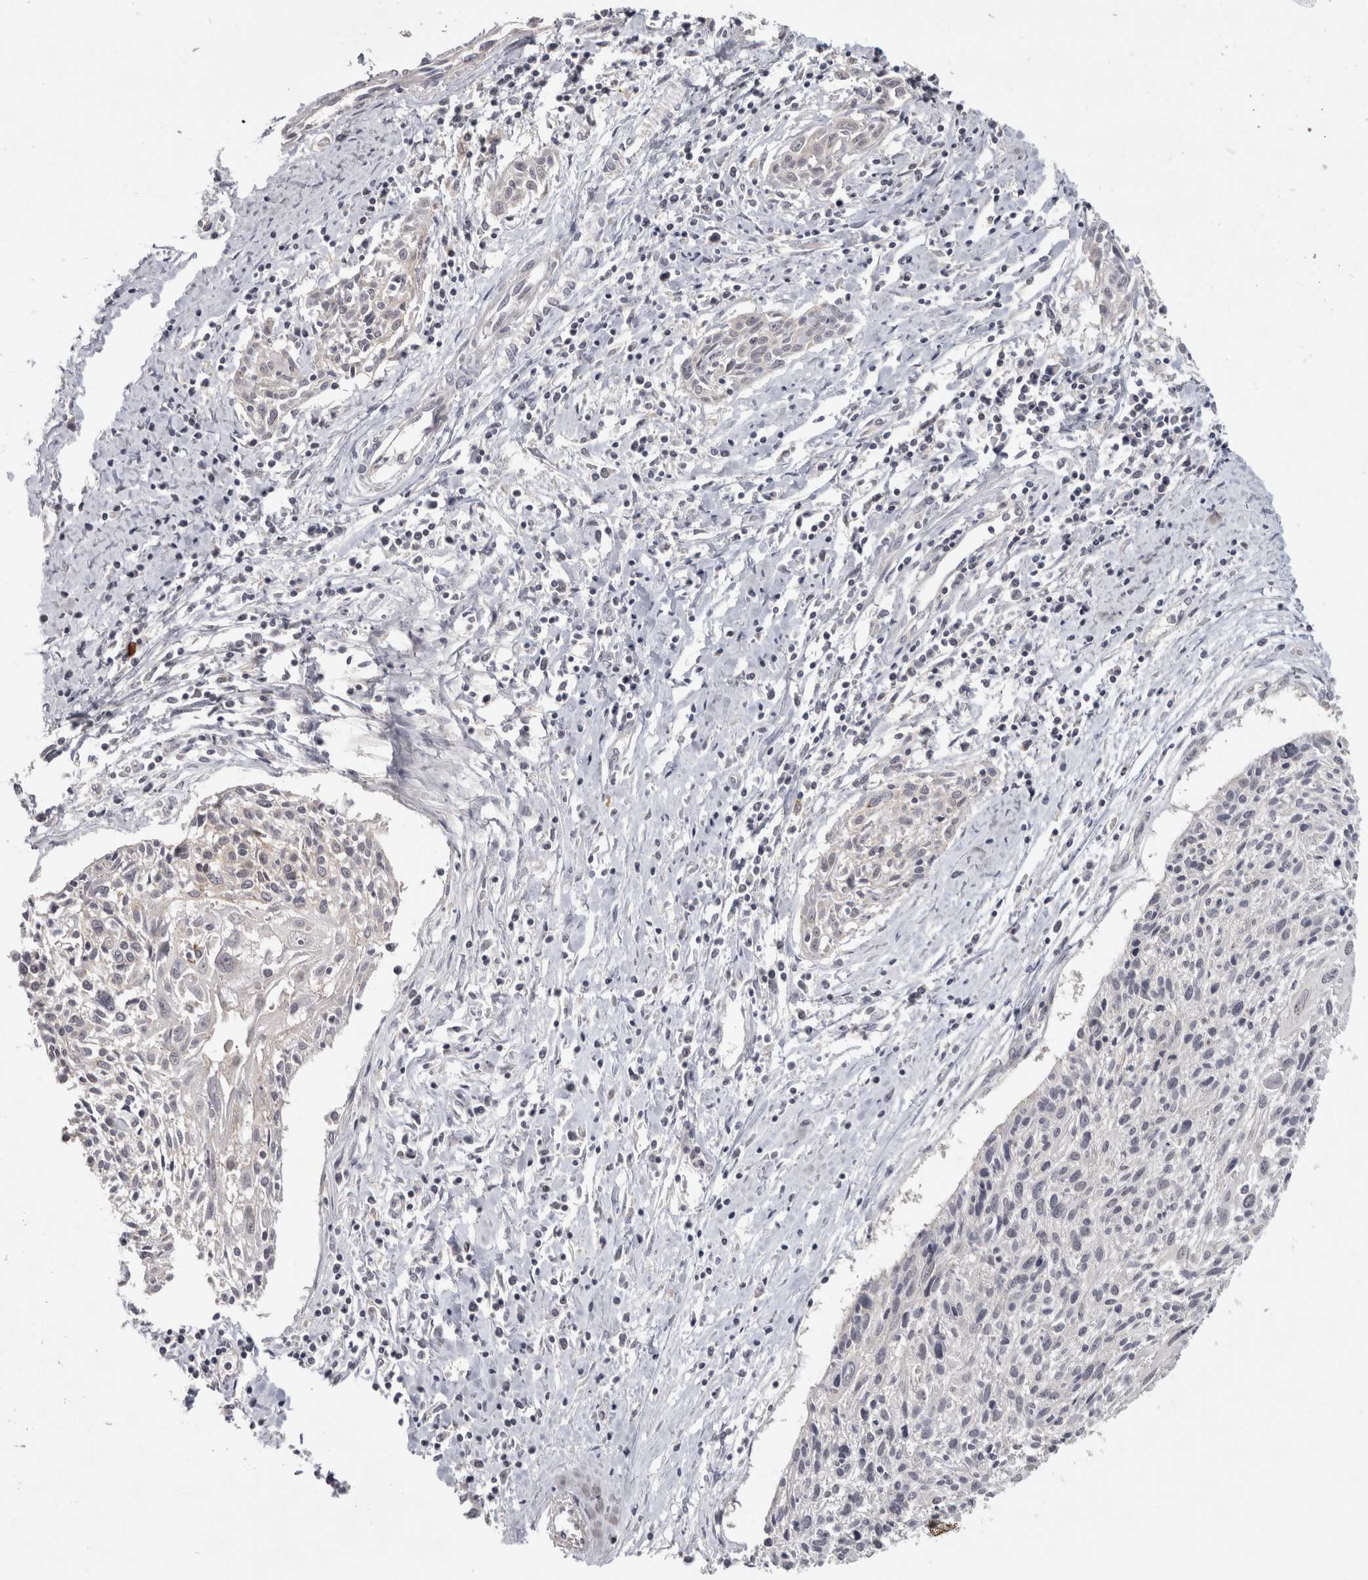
{"staining": {"intensity": "negative", "quantity": "none", "location": "none"}, "tissue": "cervical cancer", "cell_type": "Tumor cells", "image_type": "cancer", "snomed": [{"axis": "morphology", "description": "Squamous cell carcinoma, NOS"}, {"axis": "topography", "description": "Cervix"}], "caption": "An IHC micrograph of cervical cancer is shown. There is no staining in tumor cells of cervical cancer. (Brightfield microscopy of DAB (3,3'-diaminobenzidine) immunohistochemistry at high magnification).", "gene": "ACAT2", "patient": {"sex": "female", "age": 51}}